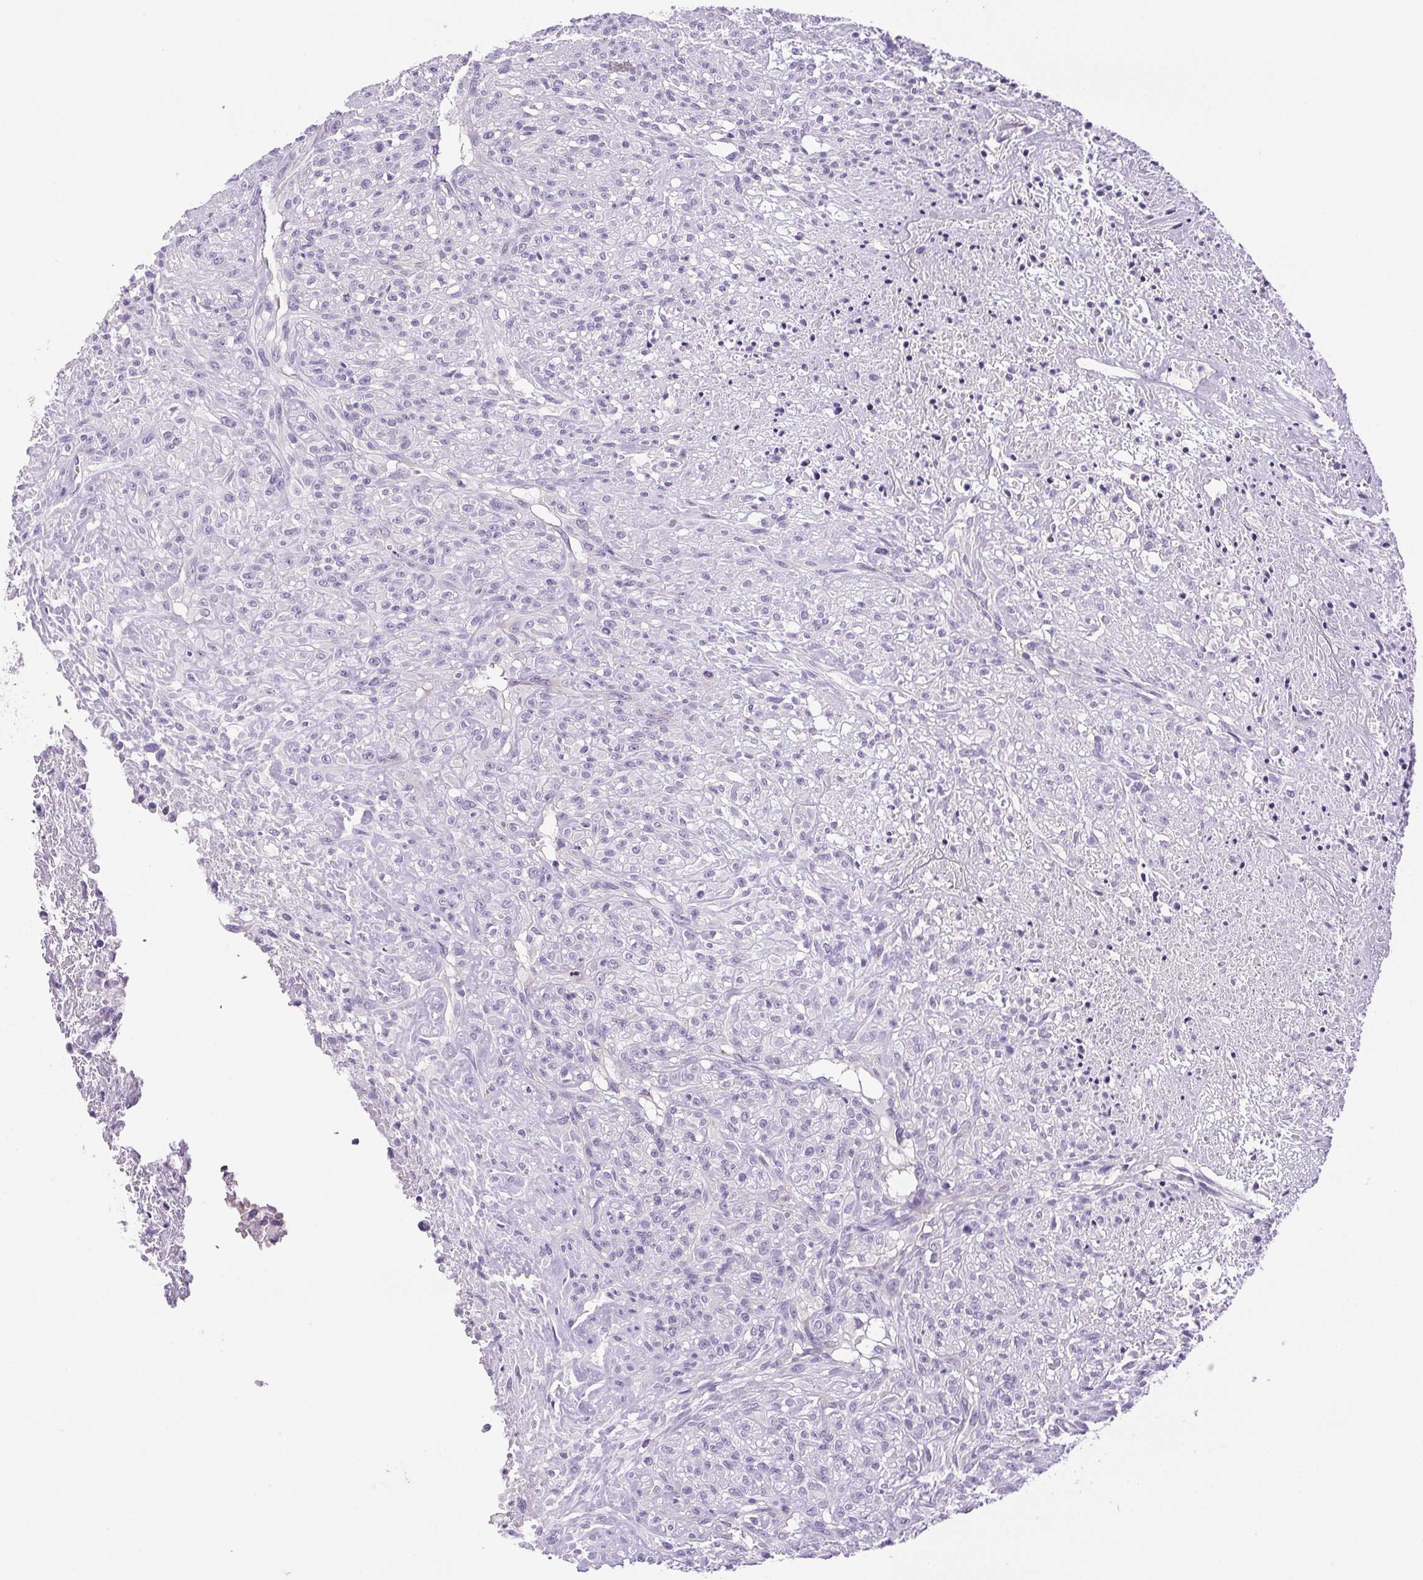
{"staining": {"intensity": "negative", "quantity": "none", "location": "none"}, "tissue": "renal cancer", "cell_type": "Tumor cells", "image_type": "cancer", "snomed": [{"axis": "morphology", "description": "Adenocarcinoma, NOS"}, {"axis": "topography", "description": "Kidney"}], "caption": "Immunohistochemistry (IHC) photomicrograph of neoplastic tissue: renal cancer (adenocarcinoma) stained with DAB reveals no significant protein positivity in tumor cells. (DAB immunohistochemistry (IHC), high magnification).", "gene": "PAPPA2", "patient": {"sex": "male", "age": 58}}